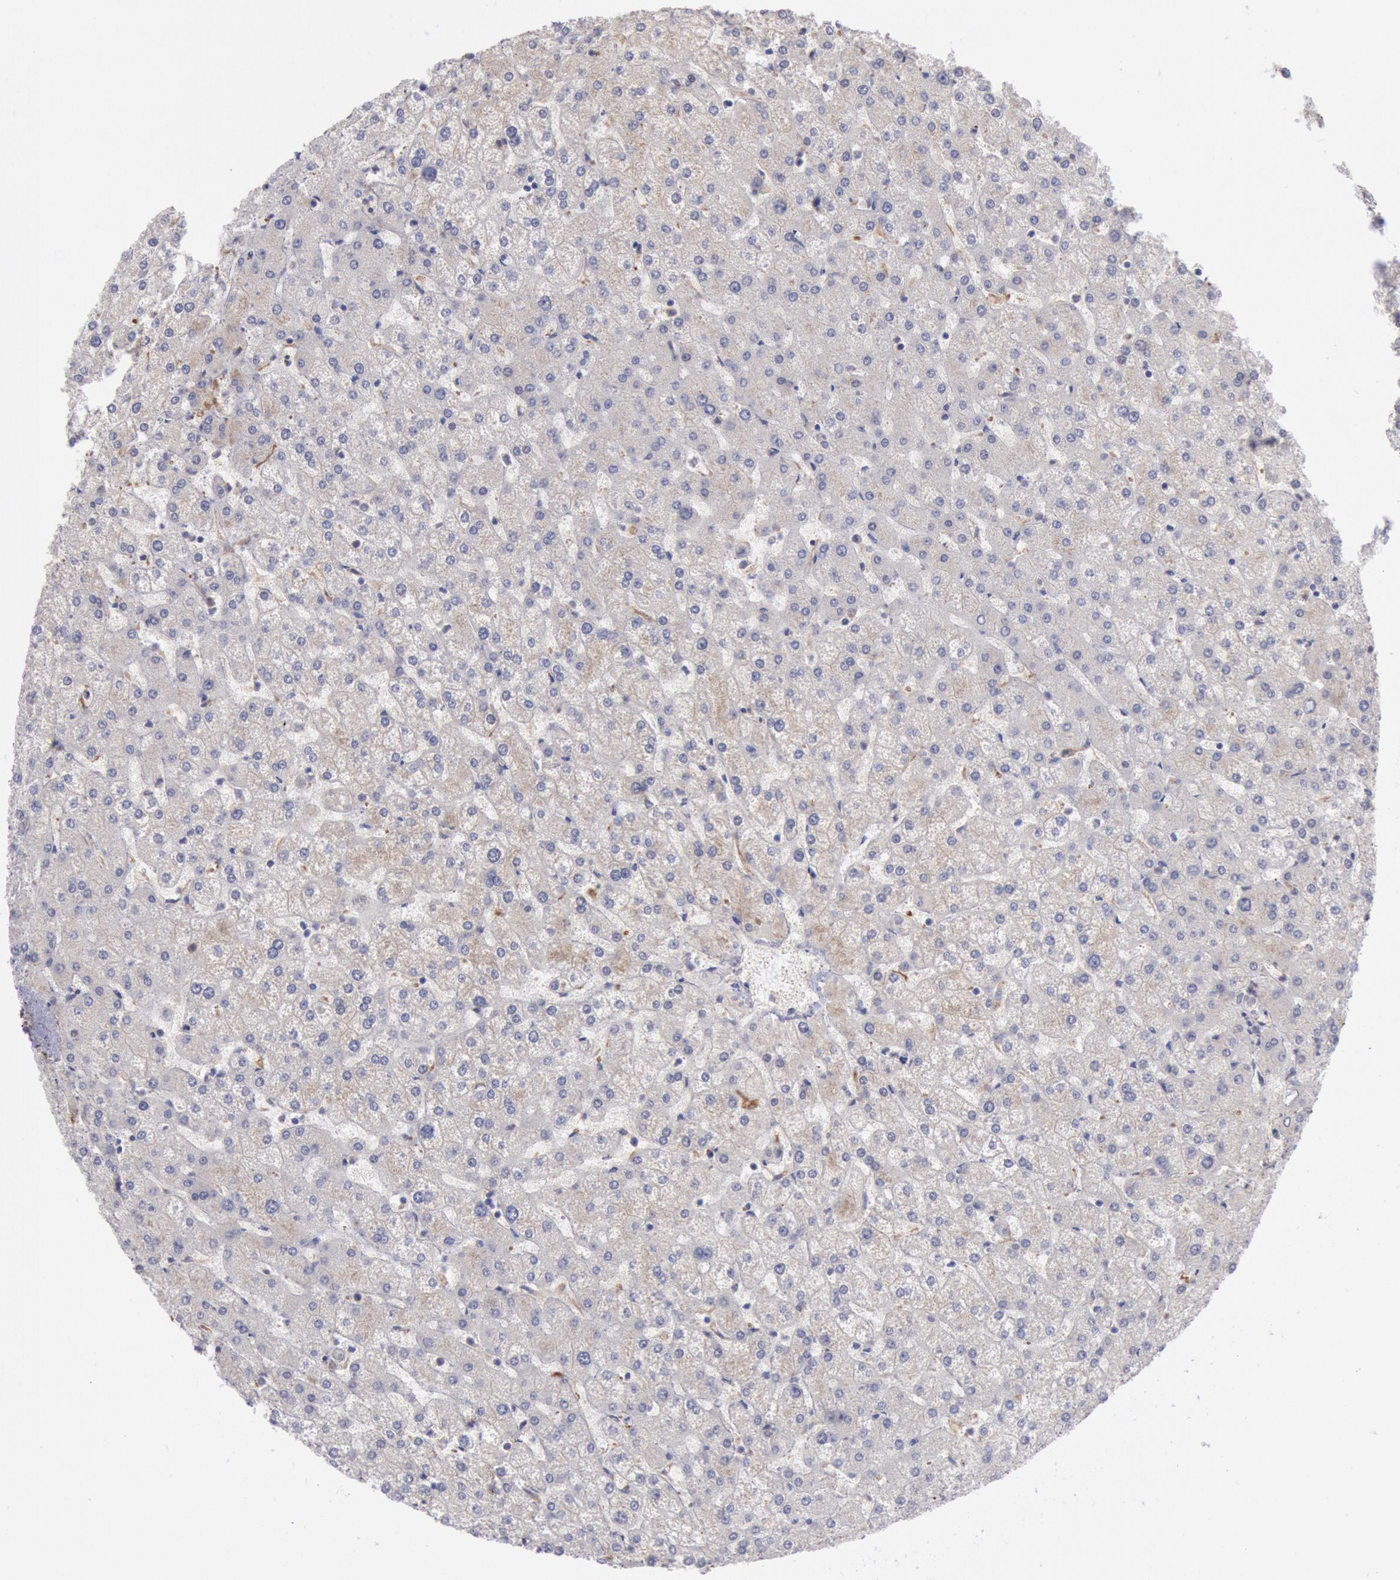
{"staining": {"intensity": "weak", "quantity": ">75%", "location": "cytoplasmic/membranous"}, "tissue": "liver", "cell_type": "Cholangiocytes", "image_type": "normal", "snomed": [{"axis": "morphology", "description": "Normal tissue, NOS"}, {"axis": "topography", "description": "Liver"}], "caption": "Immunohistochemical staining of unremarkable liver shows weak cytoplasmic/membranous protein positivity in about >75% of cholangiocytes. Using DAB (3,3'-diaminobenzidine) (brown) and hematoxylin (blue) stains, captured at high magnification using brightfield microscopy.", "gene": "RNF139", "patient": {"sex": "female", "age": 32}}